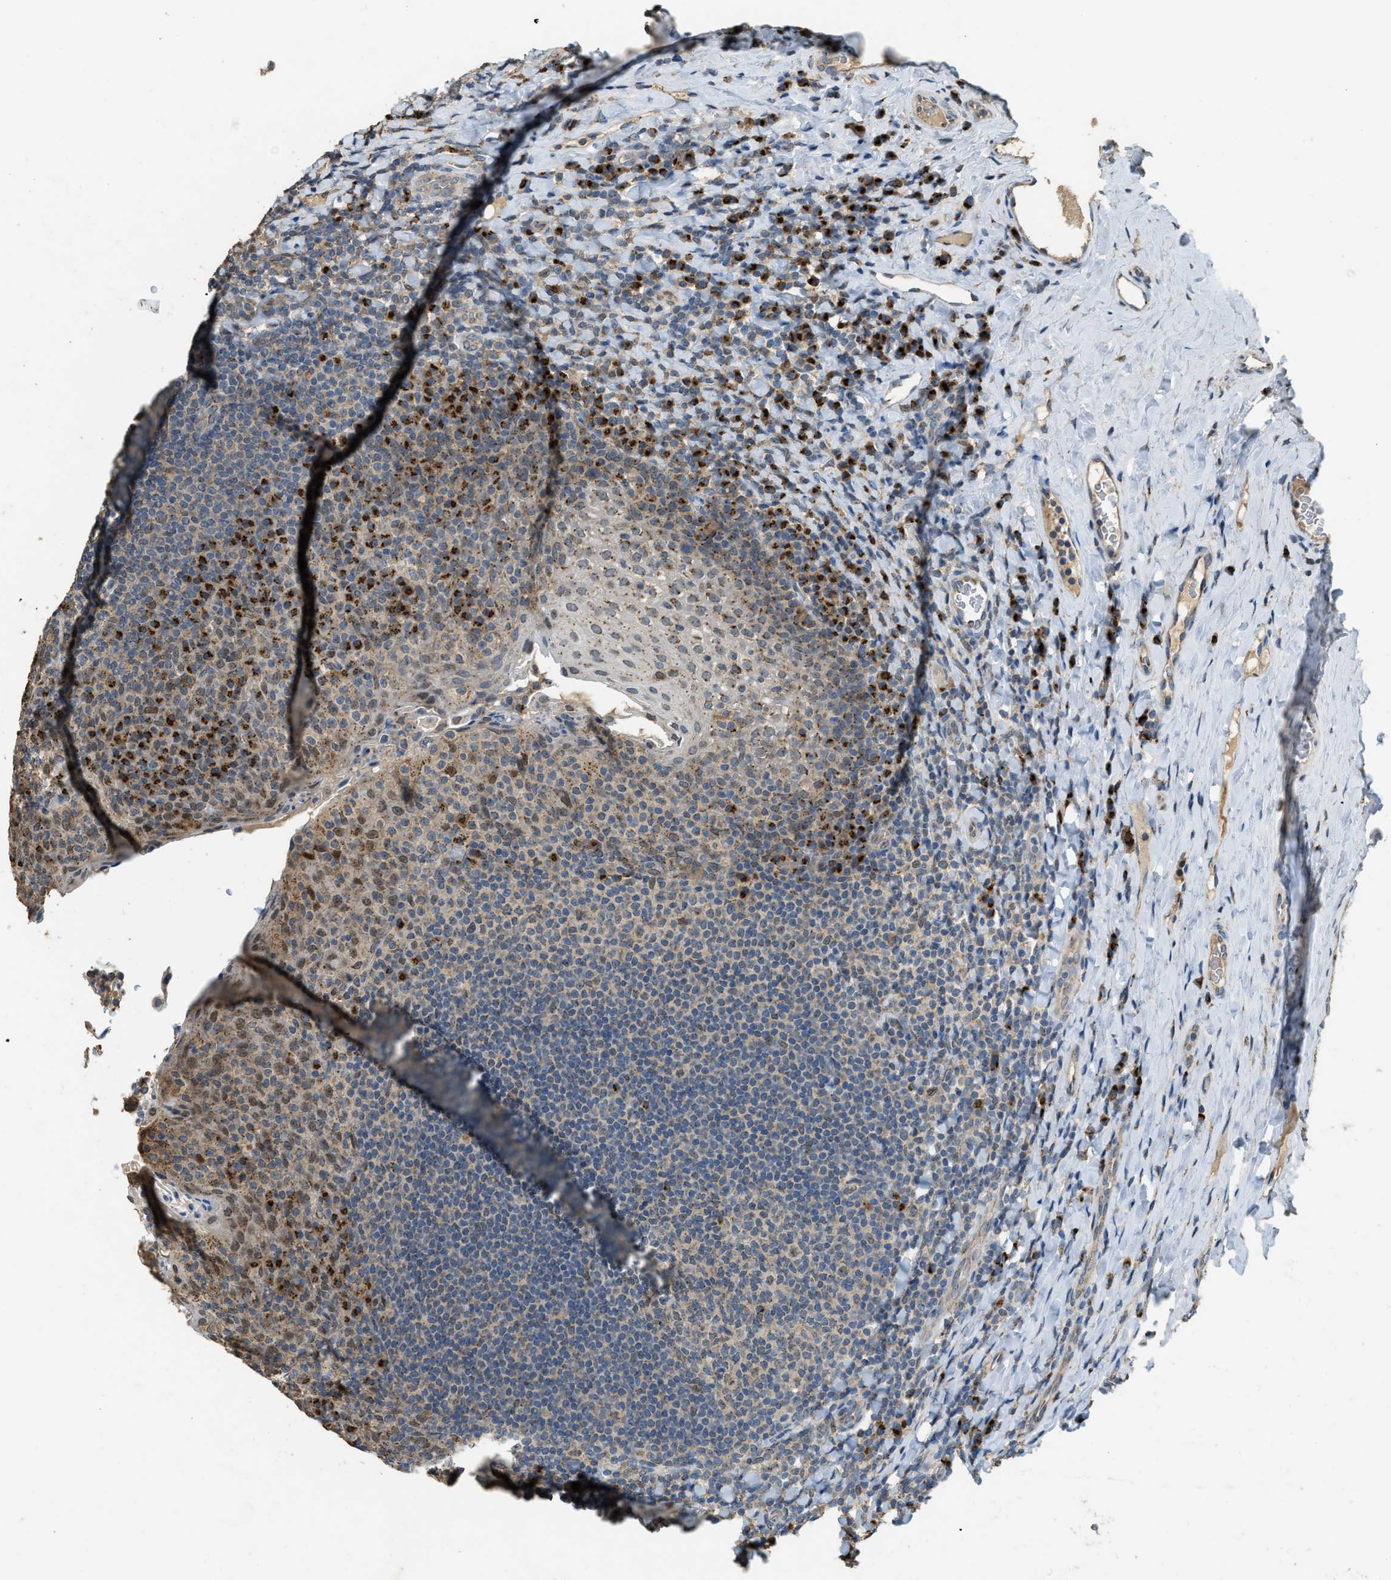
{"staining": {"intensity": "moderate", "quantity": "25%-75%", "location": "cytoplasmic/membranous,nuclear"}, "tissue": "tonsil", "cell_type": "Germinal center cells", "image_type": "normal", "snomed": [{"axis": "morphology", "description": "Normal tissue, NOS"}, {"axis": "topography", "description": "Tonsil"}], "caption": "Moderate cytoplasmic/membranous,nuclear positivity for a protein is identified in approximately 25%-75% of germinal center cells of unremarkable tonsil using IHC.", "gene": "IPO7", "patient": {"sex": "male", "age": 17}}